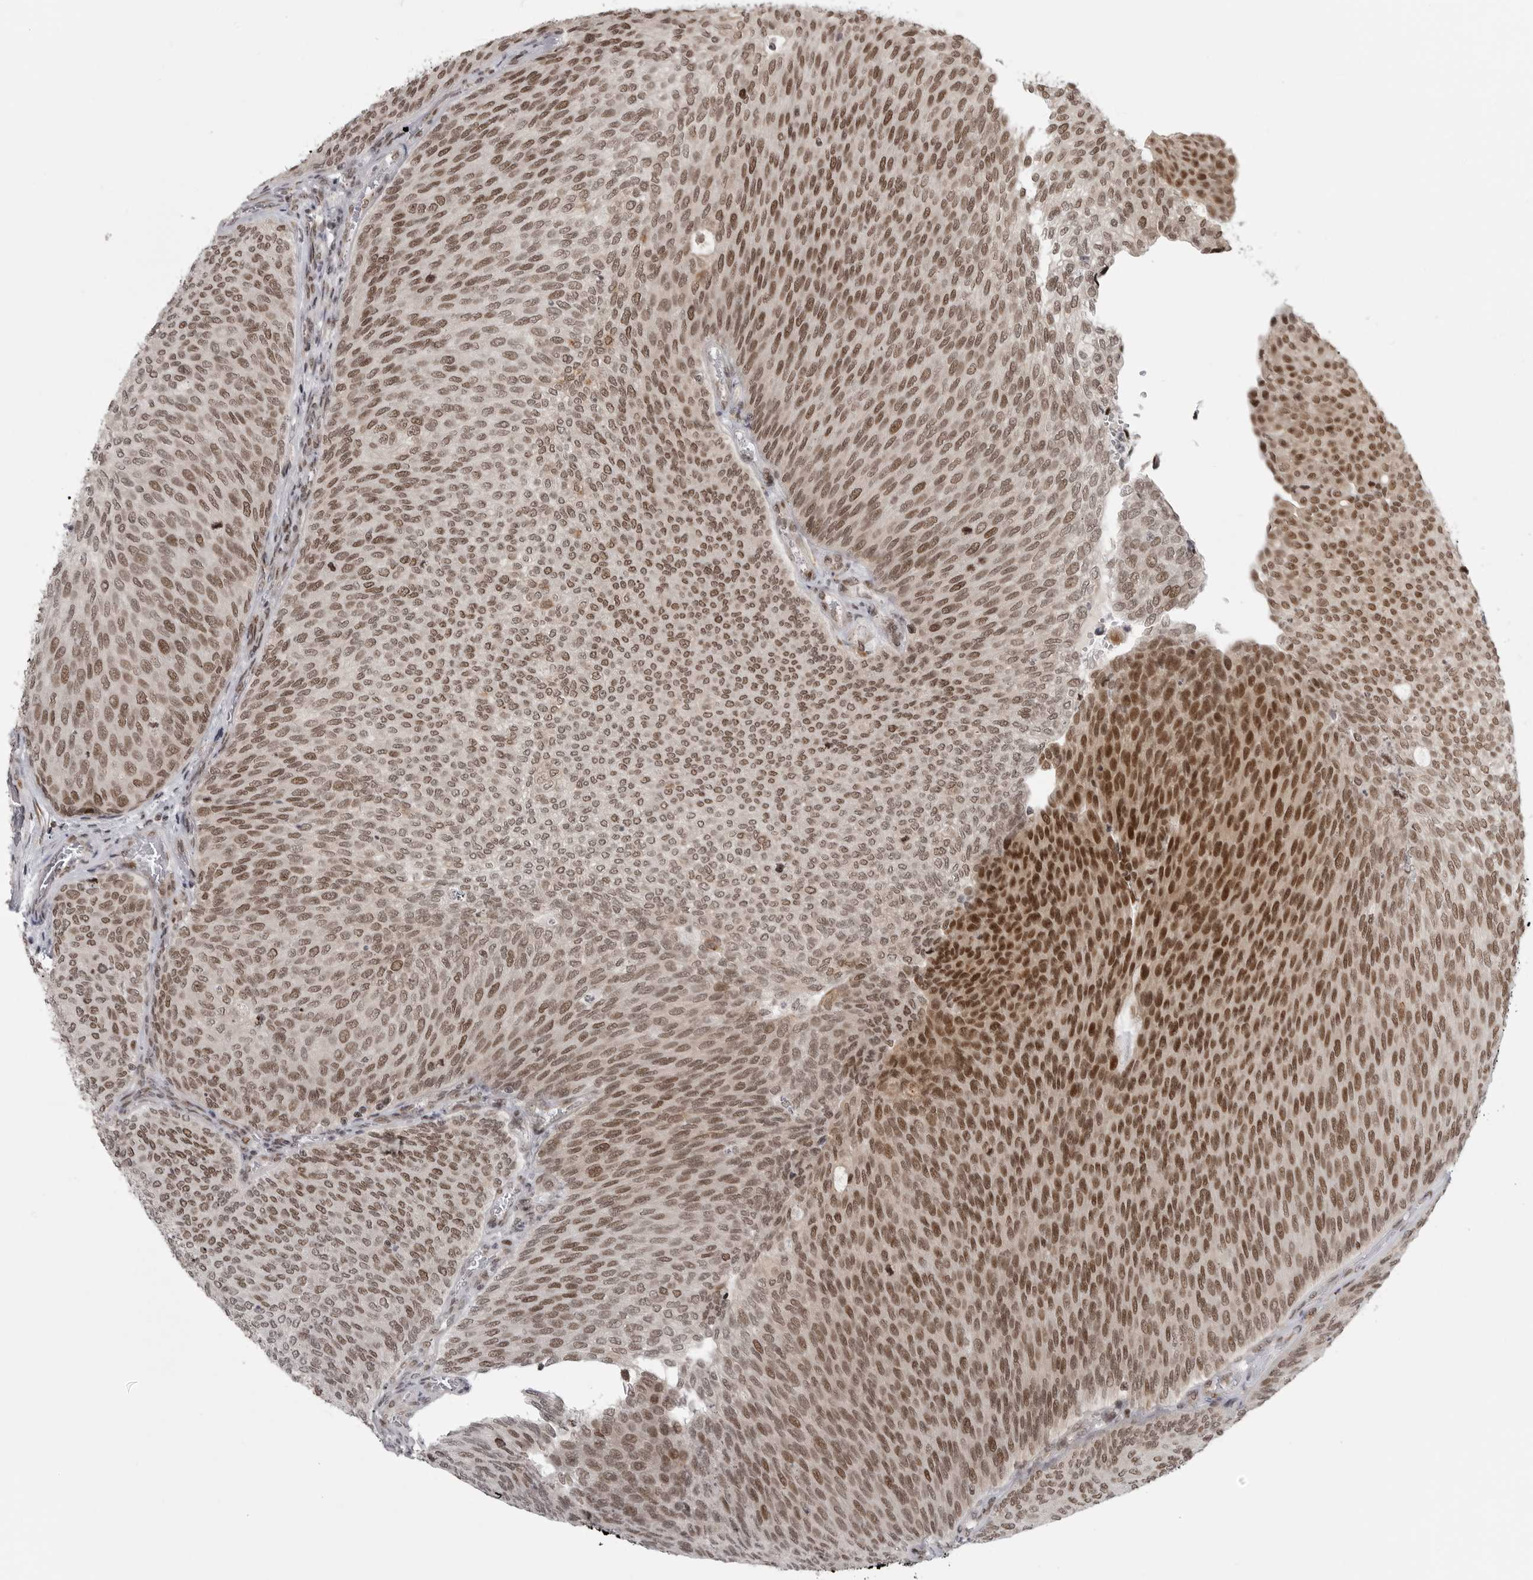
{"staining": {"intensity": "strong", "quantity": ">75%", "location": "nuclear"}, "tissue": "urothelial cancer", "cell_type": "Tumor cells", "image_type": "cancer", "snomed": [{"axis": "morphology", "description": "Urothelial carcinoma, Low grade"}, {"axis": "topography", "description": "Urinary bladder"}], "caption": "IHC image of neoplastic tissue: human low-grade urothelial carcinoma stained using immunohistochemistry (IHC) displays high levels of strong protein expression localized specifically in the nuclear of tumor cells, appearing as a nuclear brown color.", "gene": "PRDM10", "patient": {"sex": "female", "age": 79}}